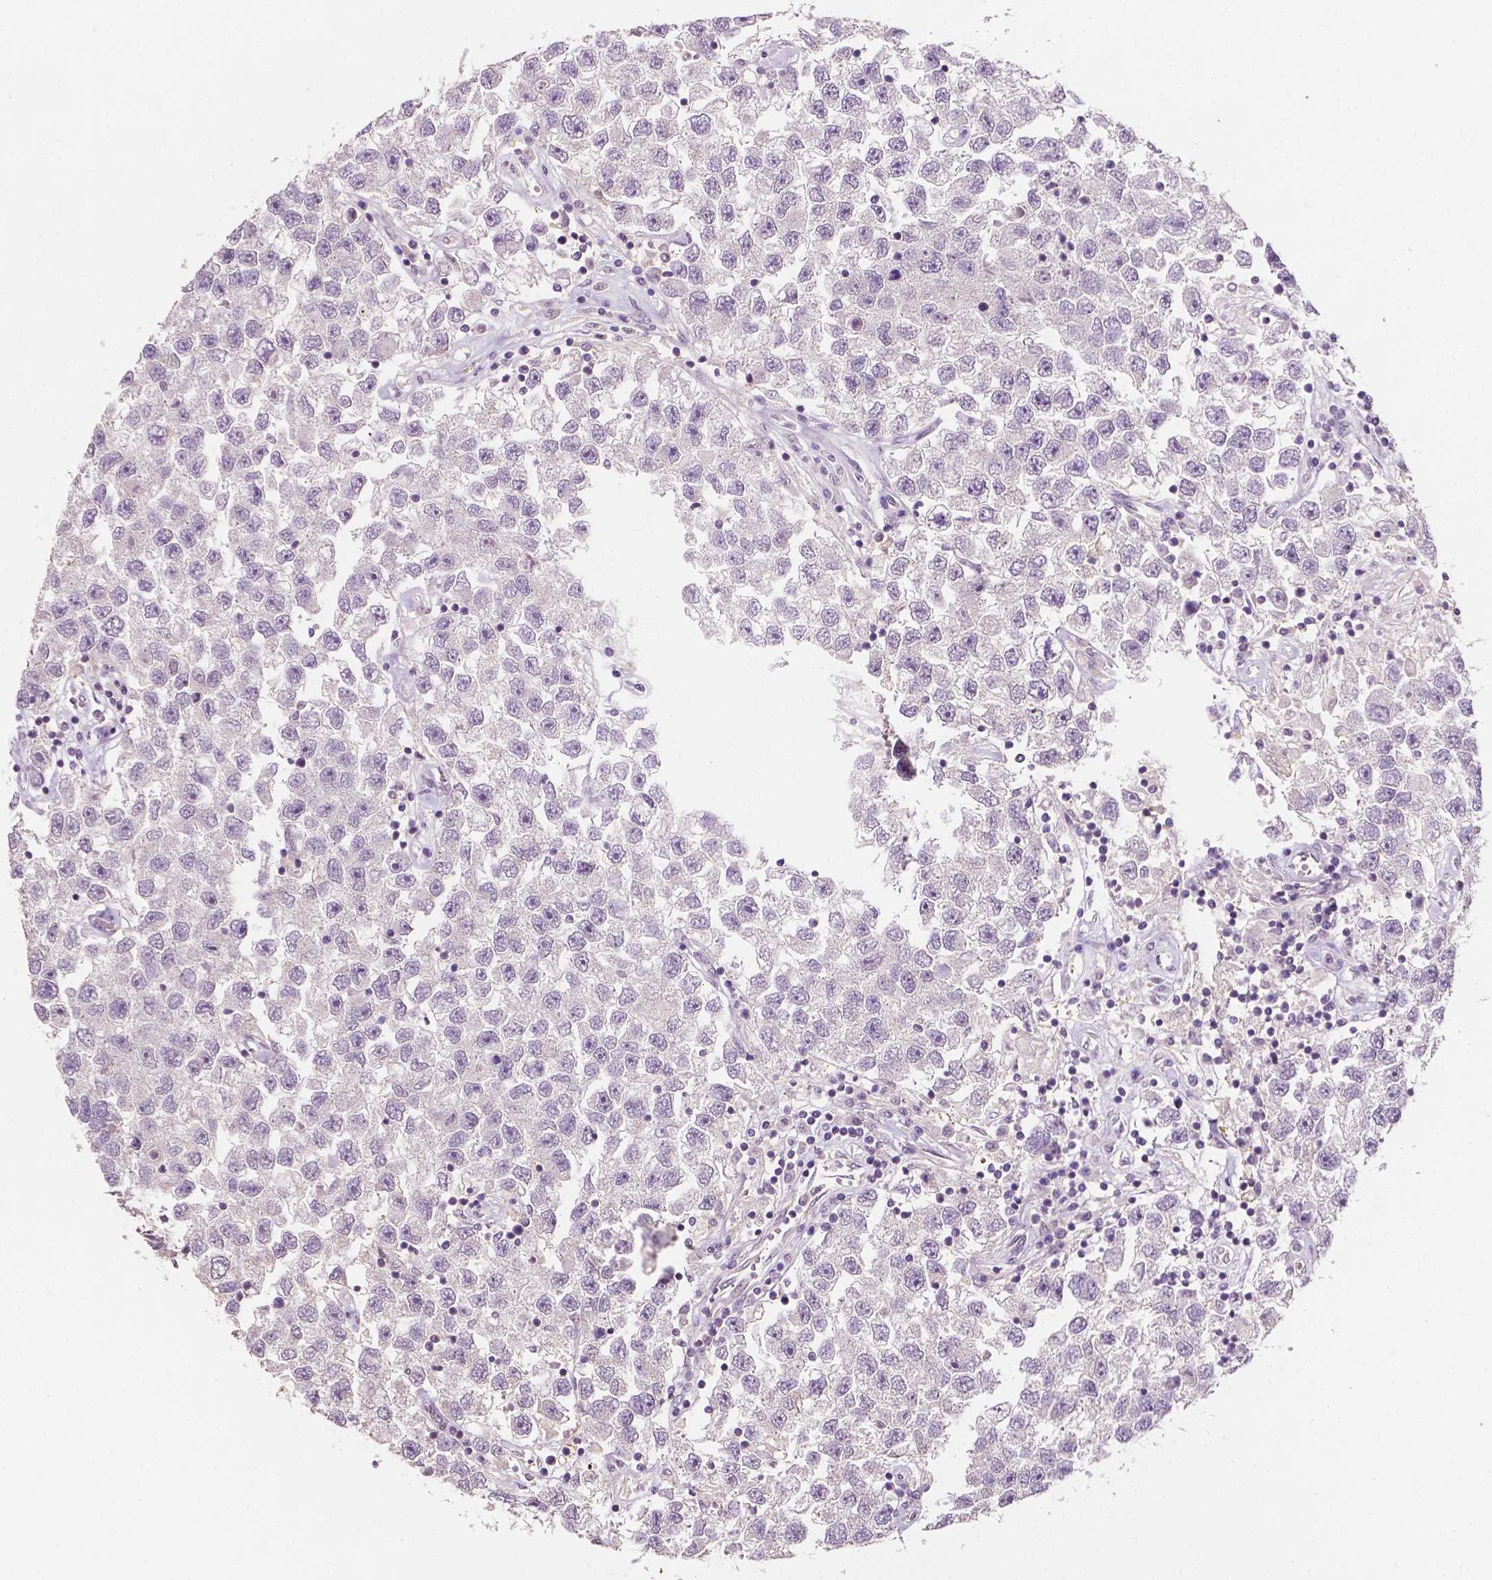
{"staining": {"intensity": "negative", "quantity": "none", "location": "none"}, "tissue": "testis cancer", "cell_type": "Tumor cells", "image_type": "cancer", "snomed": [{"axis": "morphology", "description": "Seminoma, NOS"}, {"axis": "topography", "description": "Testis"}], "caption": "Tumor cells show no significant expression in testis cancer.", "gene": "EBAG9", "patient": {"sex": "male", "age": 26}}